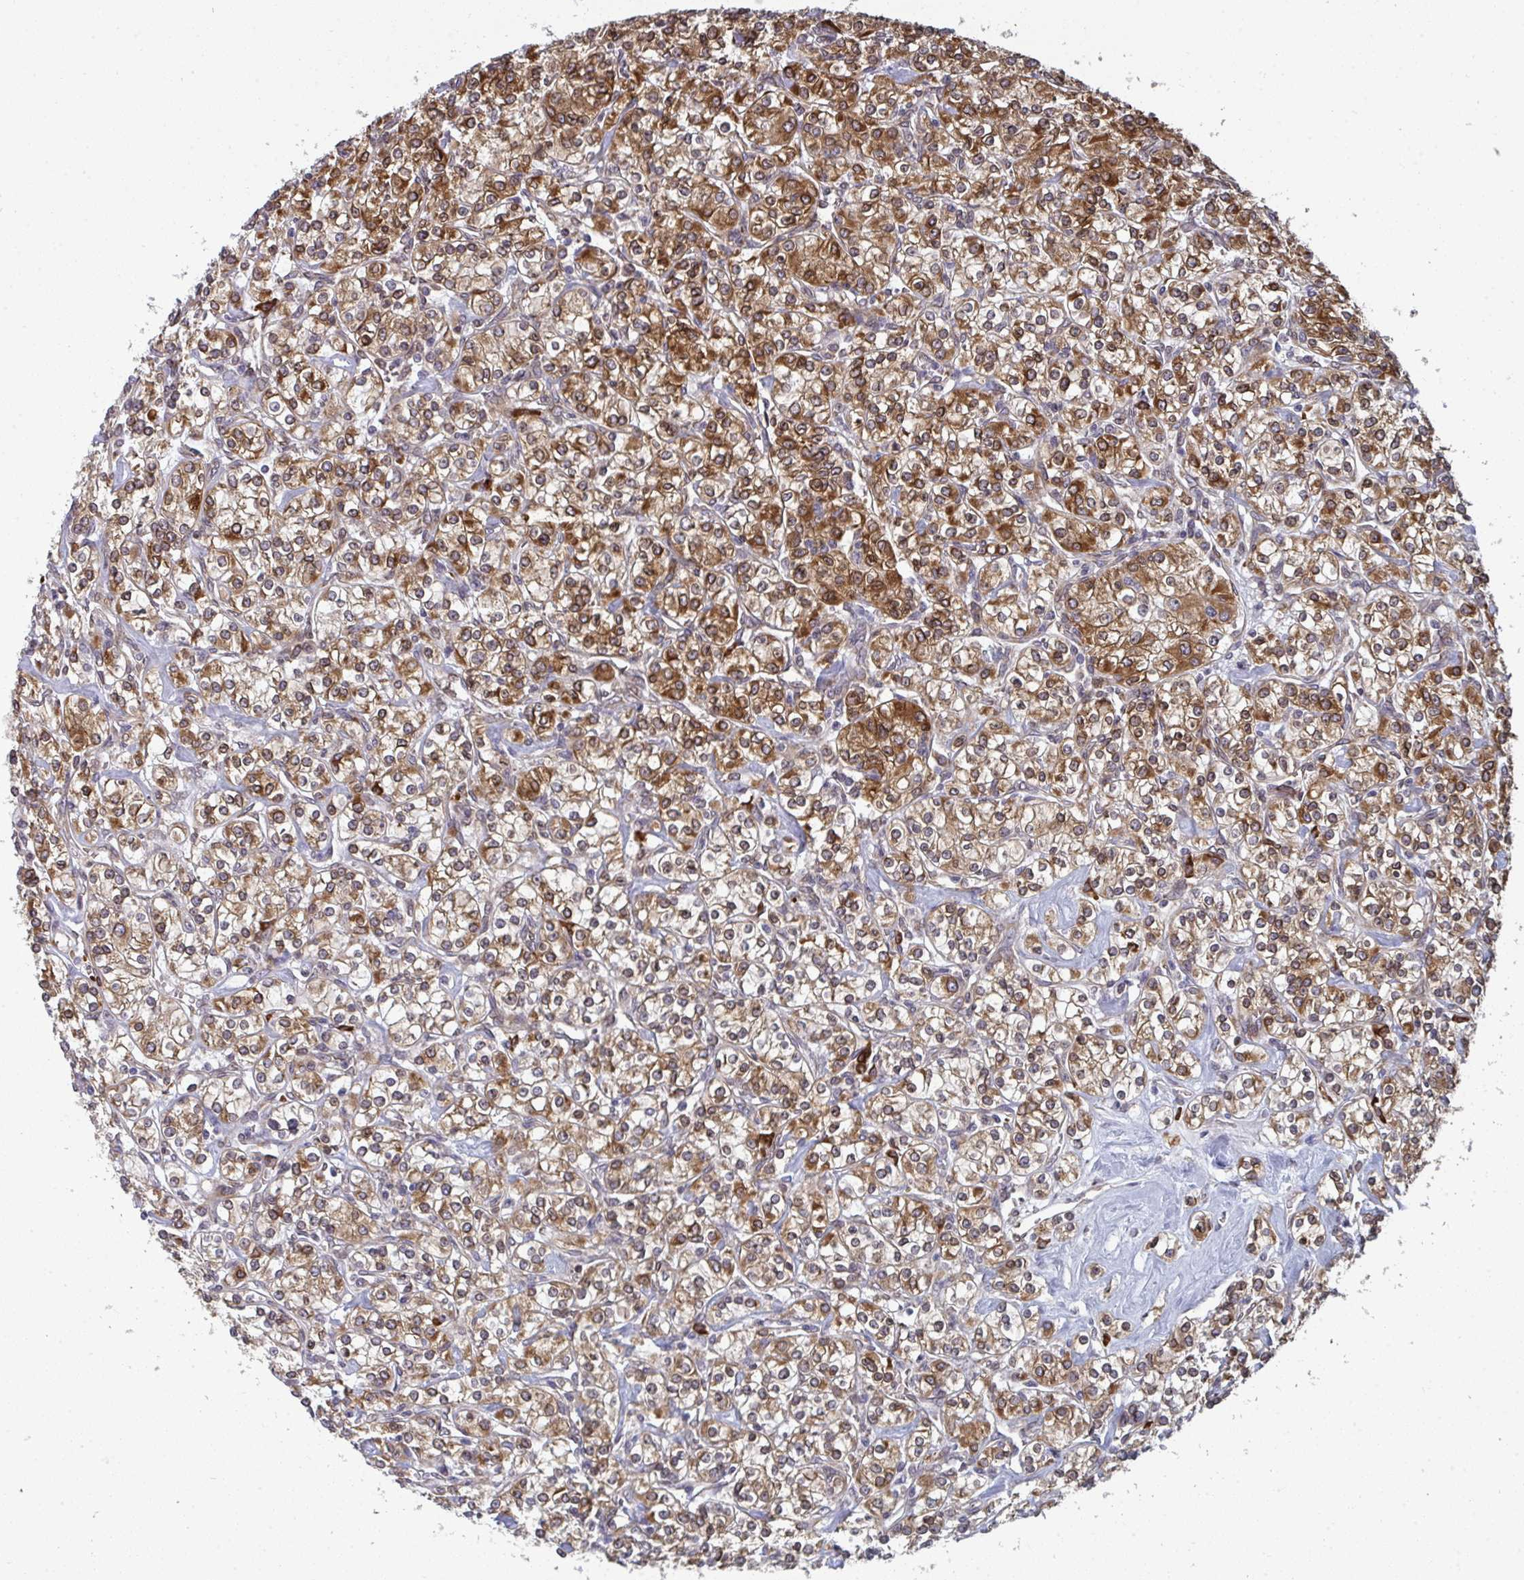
{"staining": {"intensity": "moderate", "quantity": ">75%", "location": "cytoplasmic/membranous"}, "tissue": "renal cancer", "cell_type": "Tumor cells", "image_type": "cancer", "snomed": [{"axis": "morphology", "description": "Adenocarcinoma, NOS"}, {"axis": "topography", "description": "Kidney"}], "caption": "Renal cancer (adenocarcinoma) was stained to show a protein in brown. There is medium levels of moderate cytoplasmic/membranous staining in approximately >75% of tumor cells. The protein is shown in brown color, while the nuclei are stained blue.", "gene": "LYSMD4", "patient": {"sex": "male", "age": 77}}